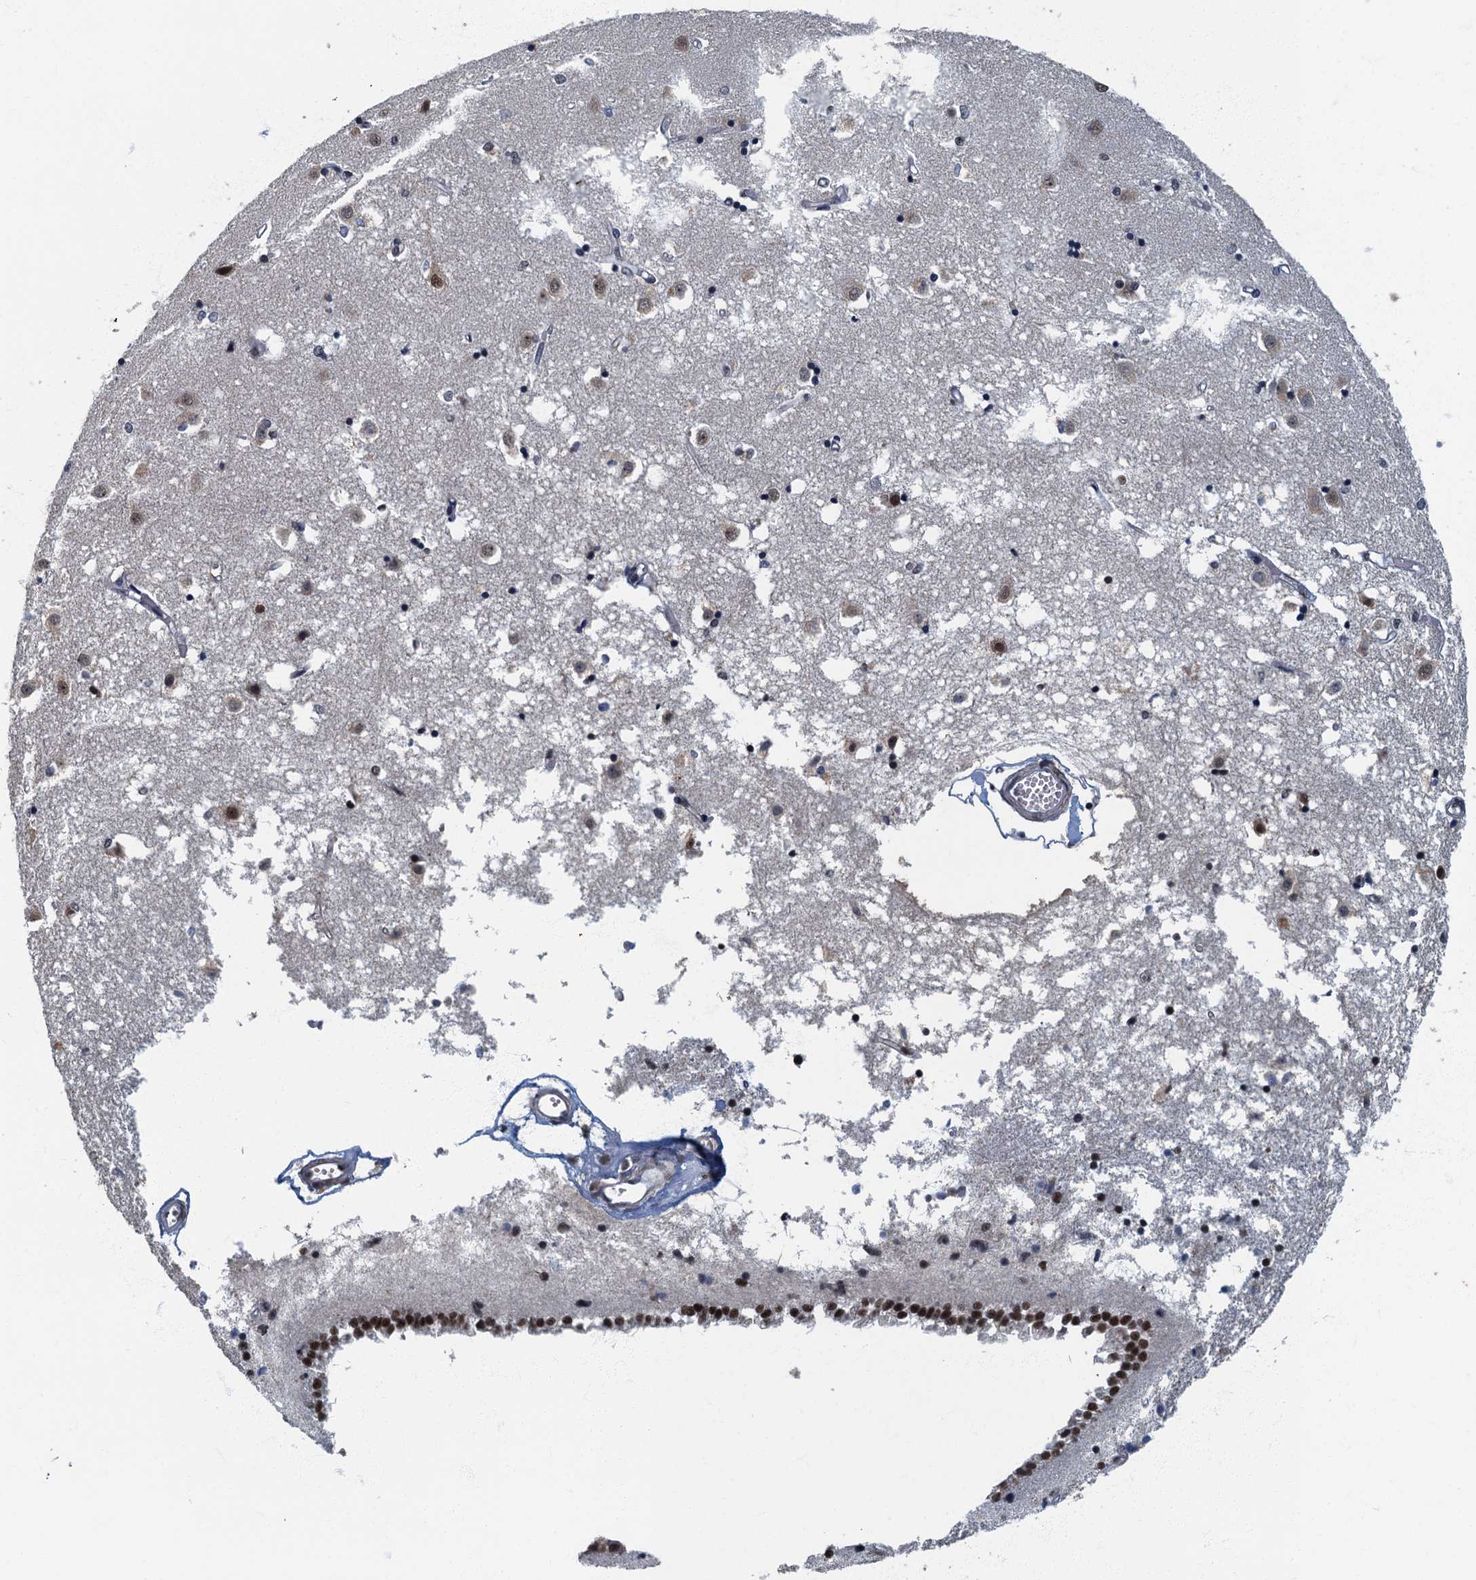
{"staining": {"intensity": "moderate", "quantity": "<25%", "location": "nuclear"}, "tissue": "caudate", "cell_type": "Glial cells", "image_type": "normal", "snomed": [{"axis": "morphology", "description": "Normal tissue, NOS"}, {"axis": "topography", "description": "Lateral ventricle wall"}], "caption": "Unremarkable caudate demonstrates moderate nuclear positivity in about <25% of glial cells.", "gene": "GADL1", "patient": {"sex": "male", "age": 45}}